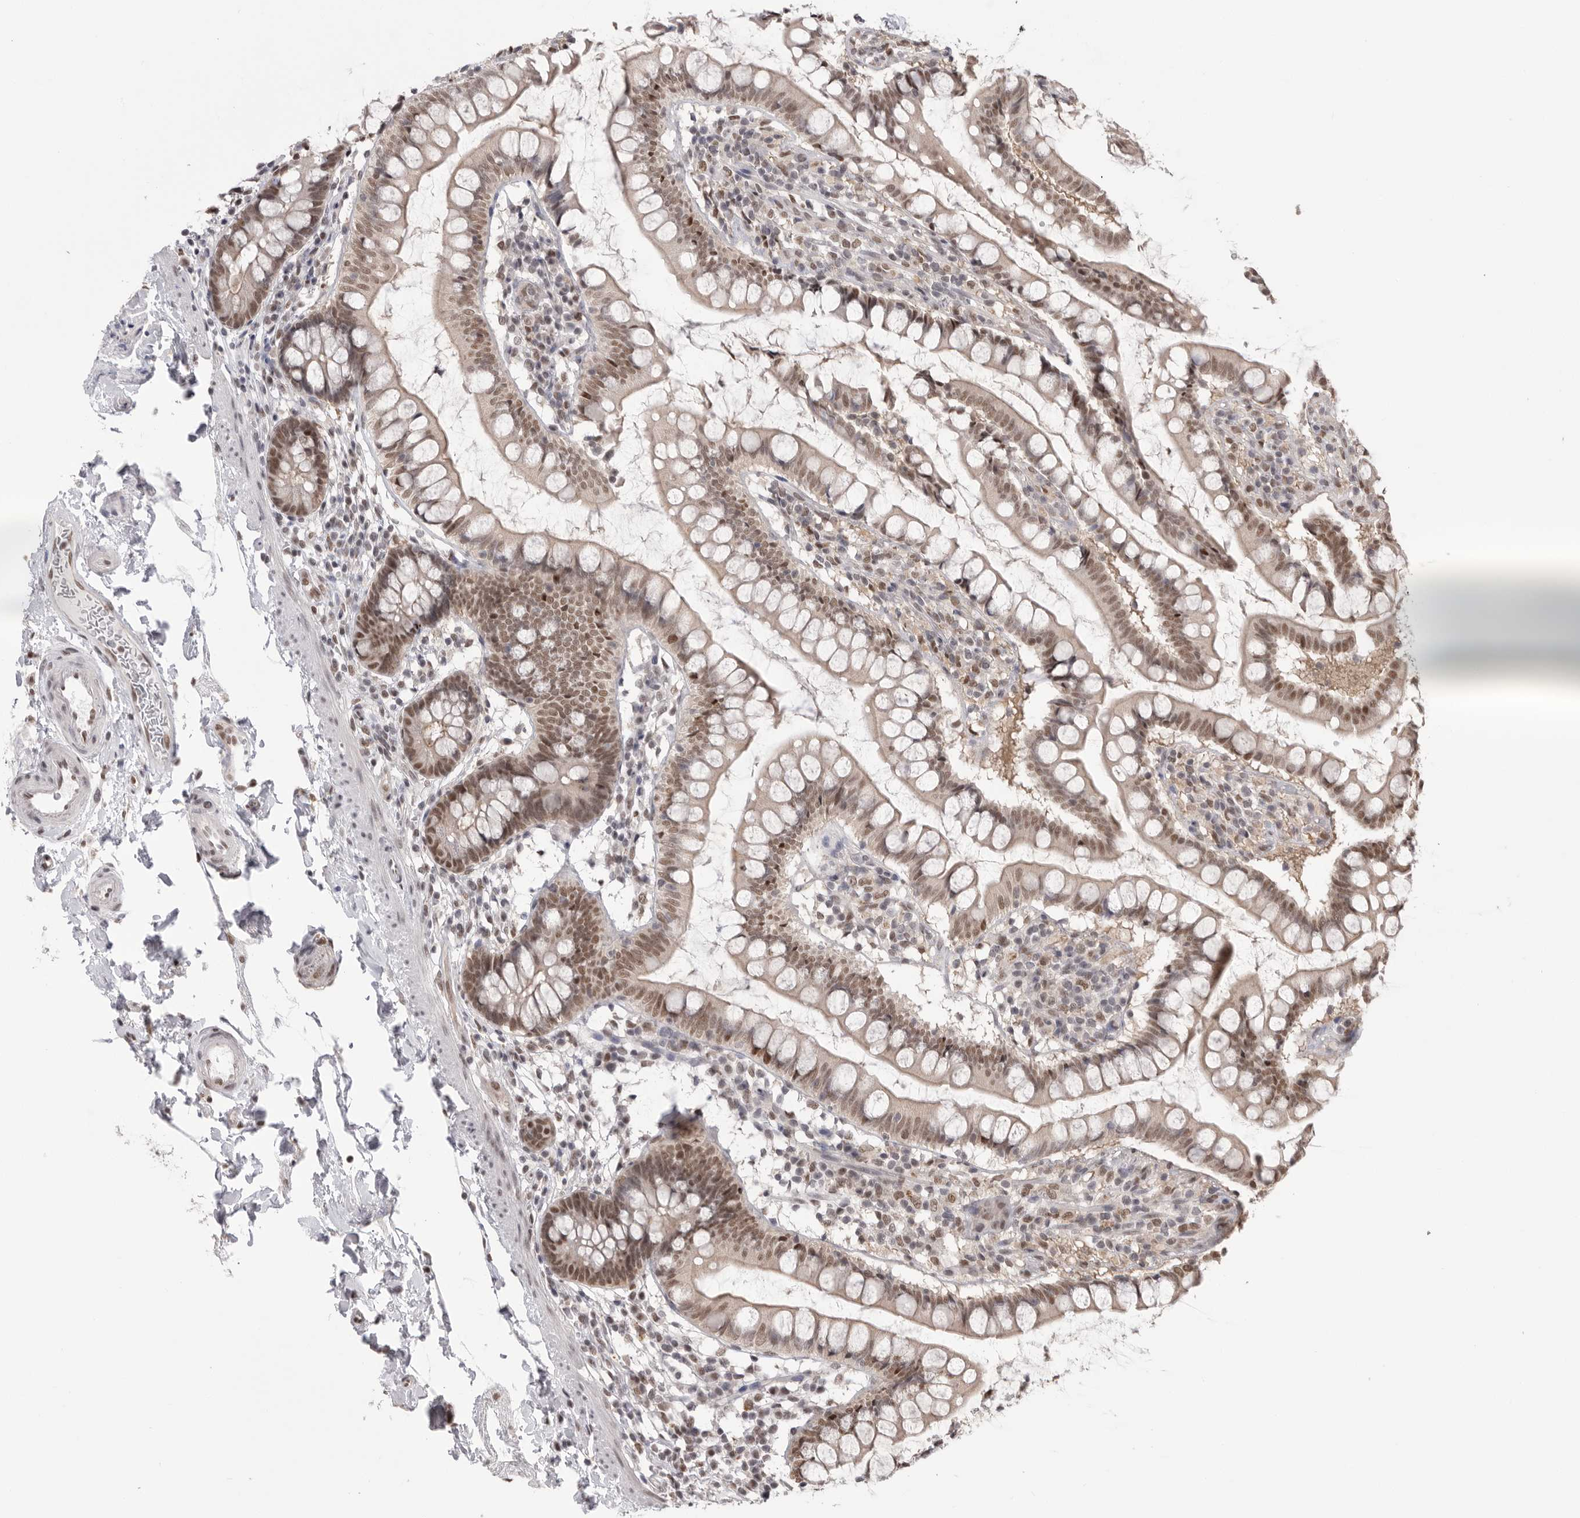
{"staining": {"intensity": "moderate", "quantity": ">75%", "location": "nuclear"}, "tissue": "small intestine", "cell_type": "Glandular cells", "image_type": "normal", "snomed": [{"axis": "morphology", "description": "Normal tissue, NOS"}, {"axis": "topography", "description": "Small intestine"}], "caption": "Moderate nuclear positivity is identified in about >75% of glandular cells in benign small intestine.", "gene": "BCLAF3", "patient": {"sex": "female", "age": 84}}